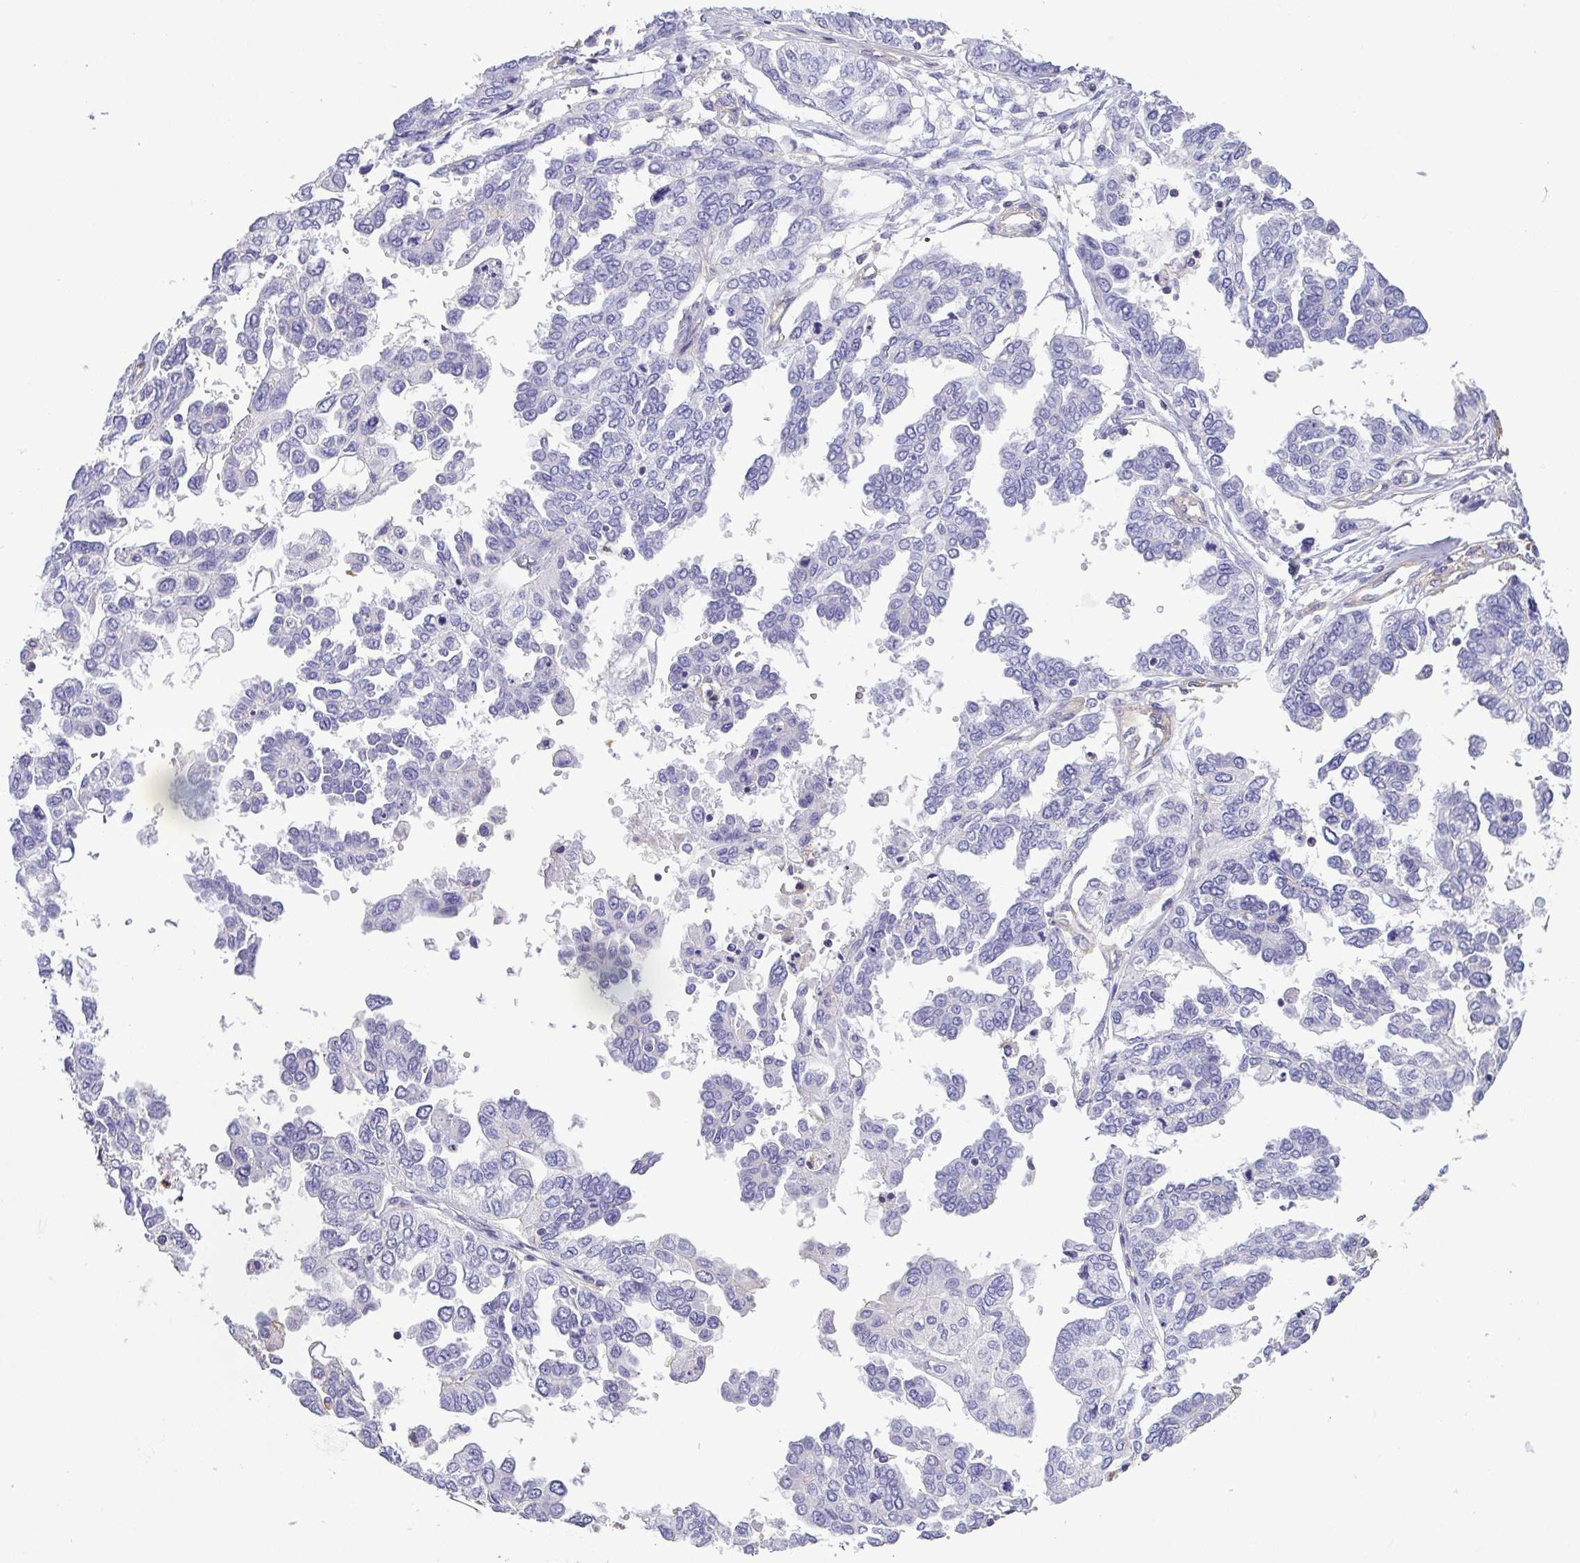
{"staining": {"intensity": "negative", "quantity": "none", "location": "none"}, "tissue": "ovarian cancer", "cell_type": "Tumor cells", "image_type": "cancer", "snomed": [{"axis": "morphology", "description": "Cystadenocarcinoma, serous, NOS"}, {"axis": "topography", "description": "Ovary"}], "caption": "Immunohistochemistry of human ovarian cancer (serous cystadenocarcinoma) reveals no expression in tumor cells. Brightfield microscopy of immunohistochemistry (IHC) stained with DAB (brown) and hematoxylin (blue), captured at high magnification.", "gene": "MYL6", "patient": {"sex": "female", "age": 53}}